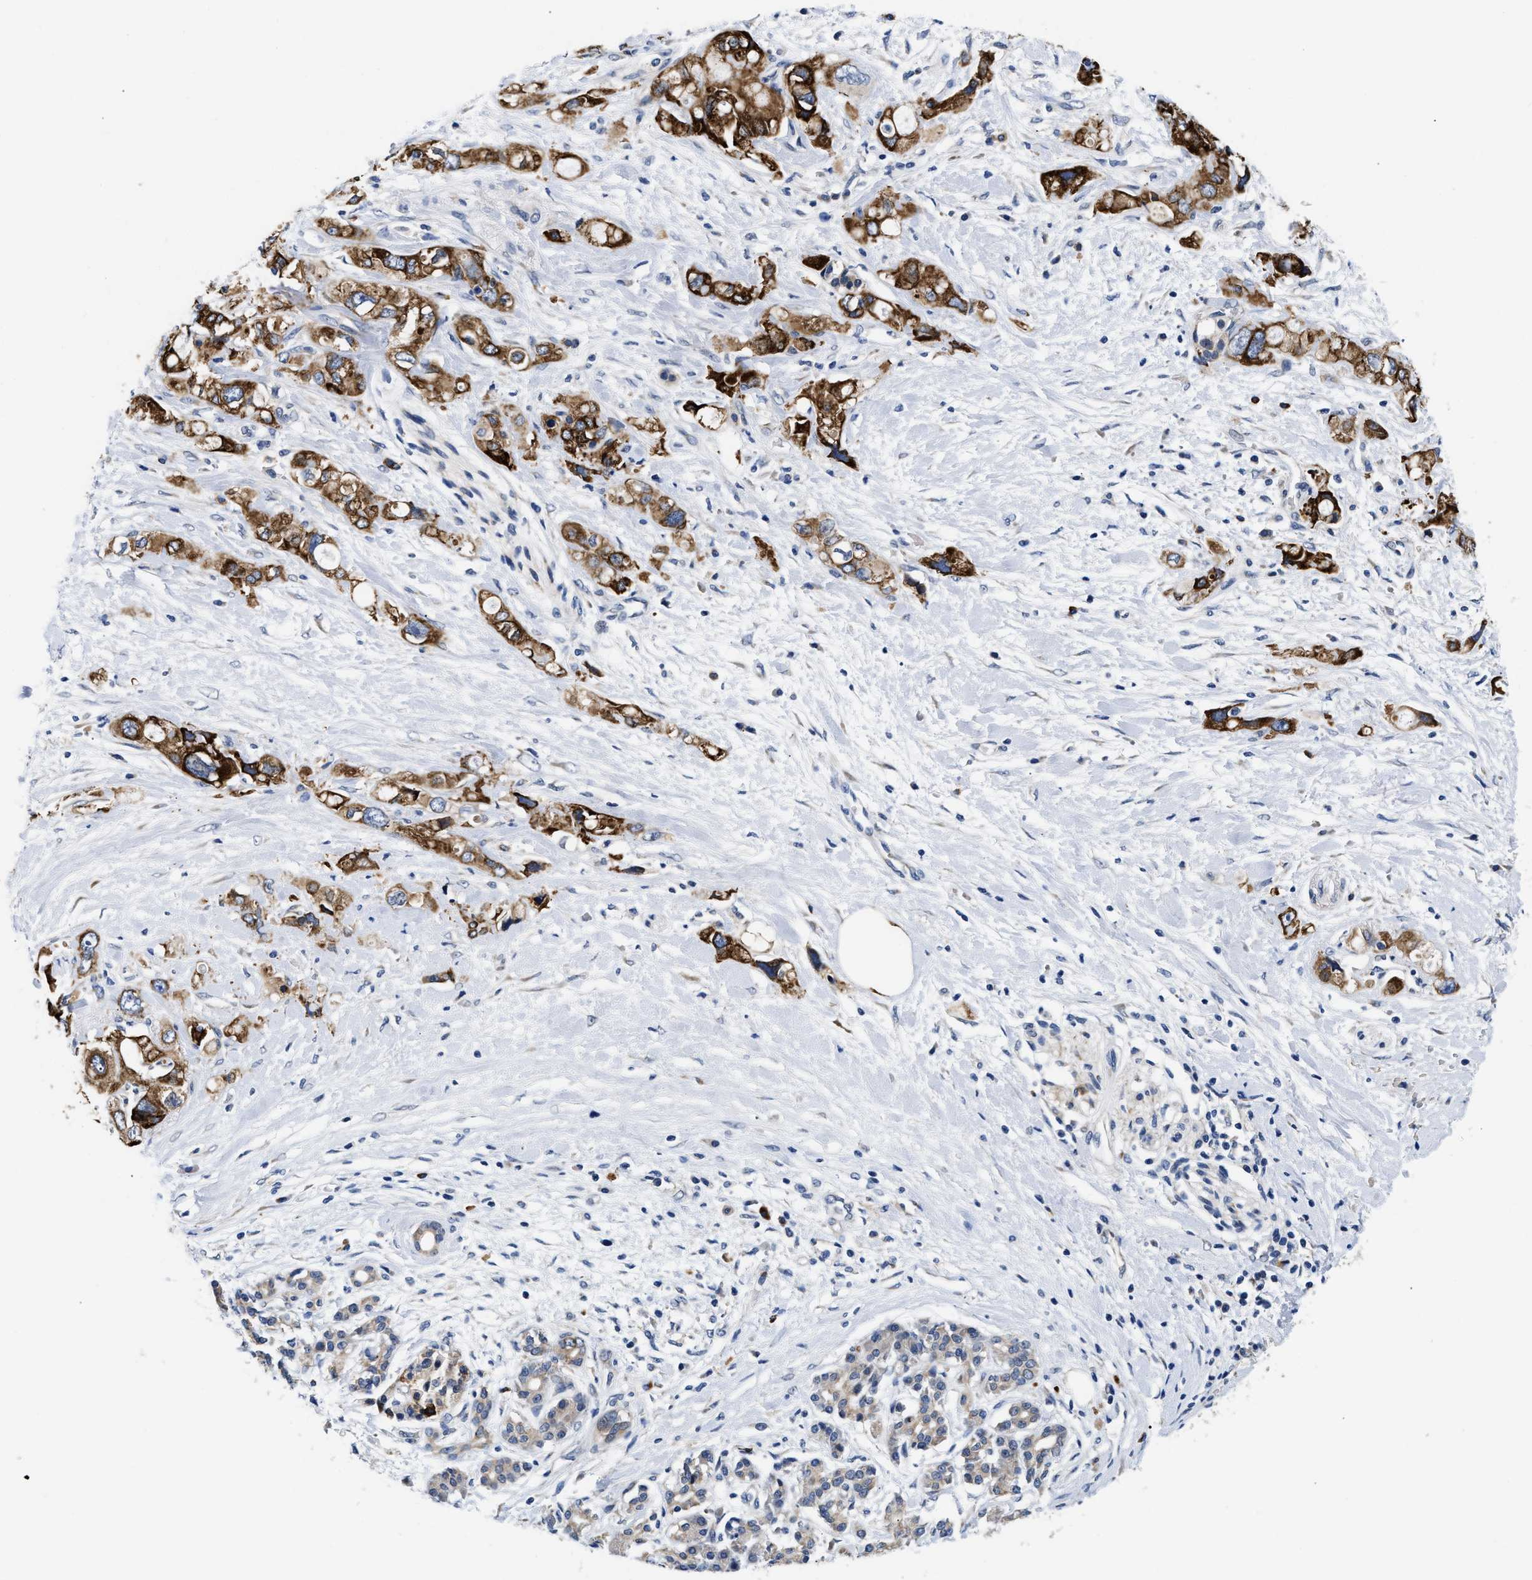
{"staining": {"intensity": "strong", "quantity": ">75%", "location": "cytoplasmic/membranous"}, "tissue": "pancreatic cancer", "cell_type": "Tumor cells", "image_type": "cancer", "snomed": [{"axis": "morphology", "description": "Adenocarcinoma, NOS"}, {"axis": "topography", "description": "Pancreas"}], "caption": "Immunohistochemistry (IHC) image of adenocarcinoma (pancreatic) stained for a protein (brown), which demonstrates high levels of strong cytoplasmic/membranous expression in about >75% of tumor cells.", "gene": "RINT1", "patient": {"sex": "female", "age": 56}}